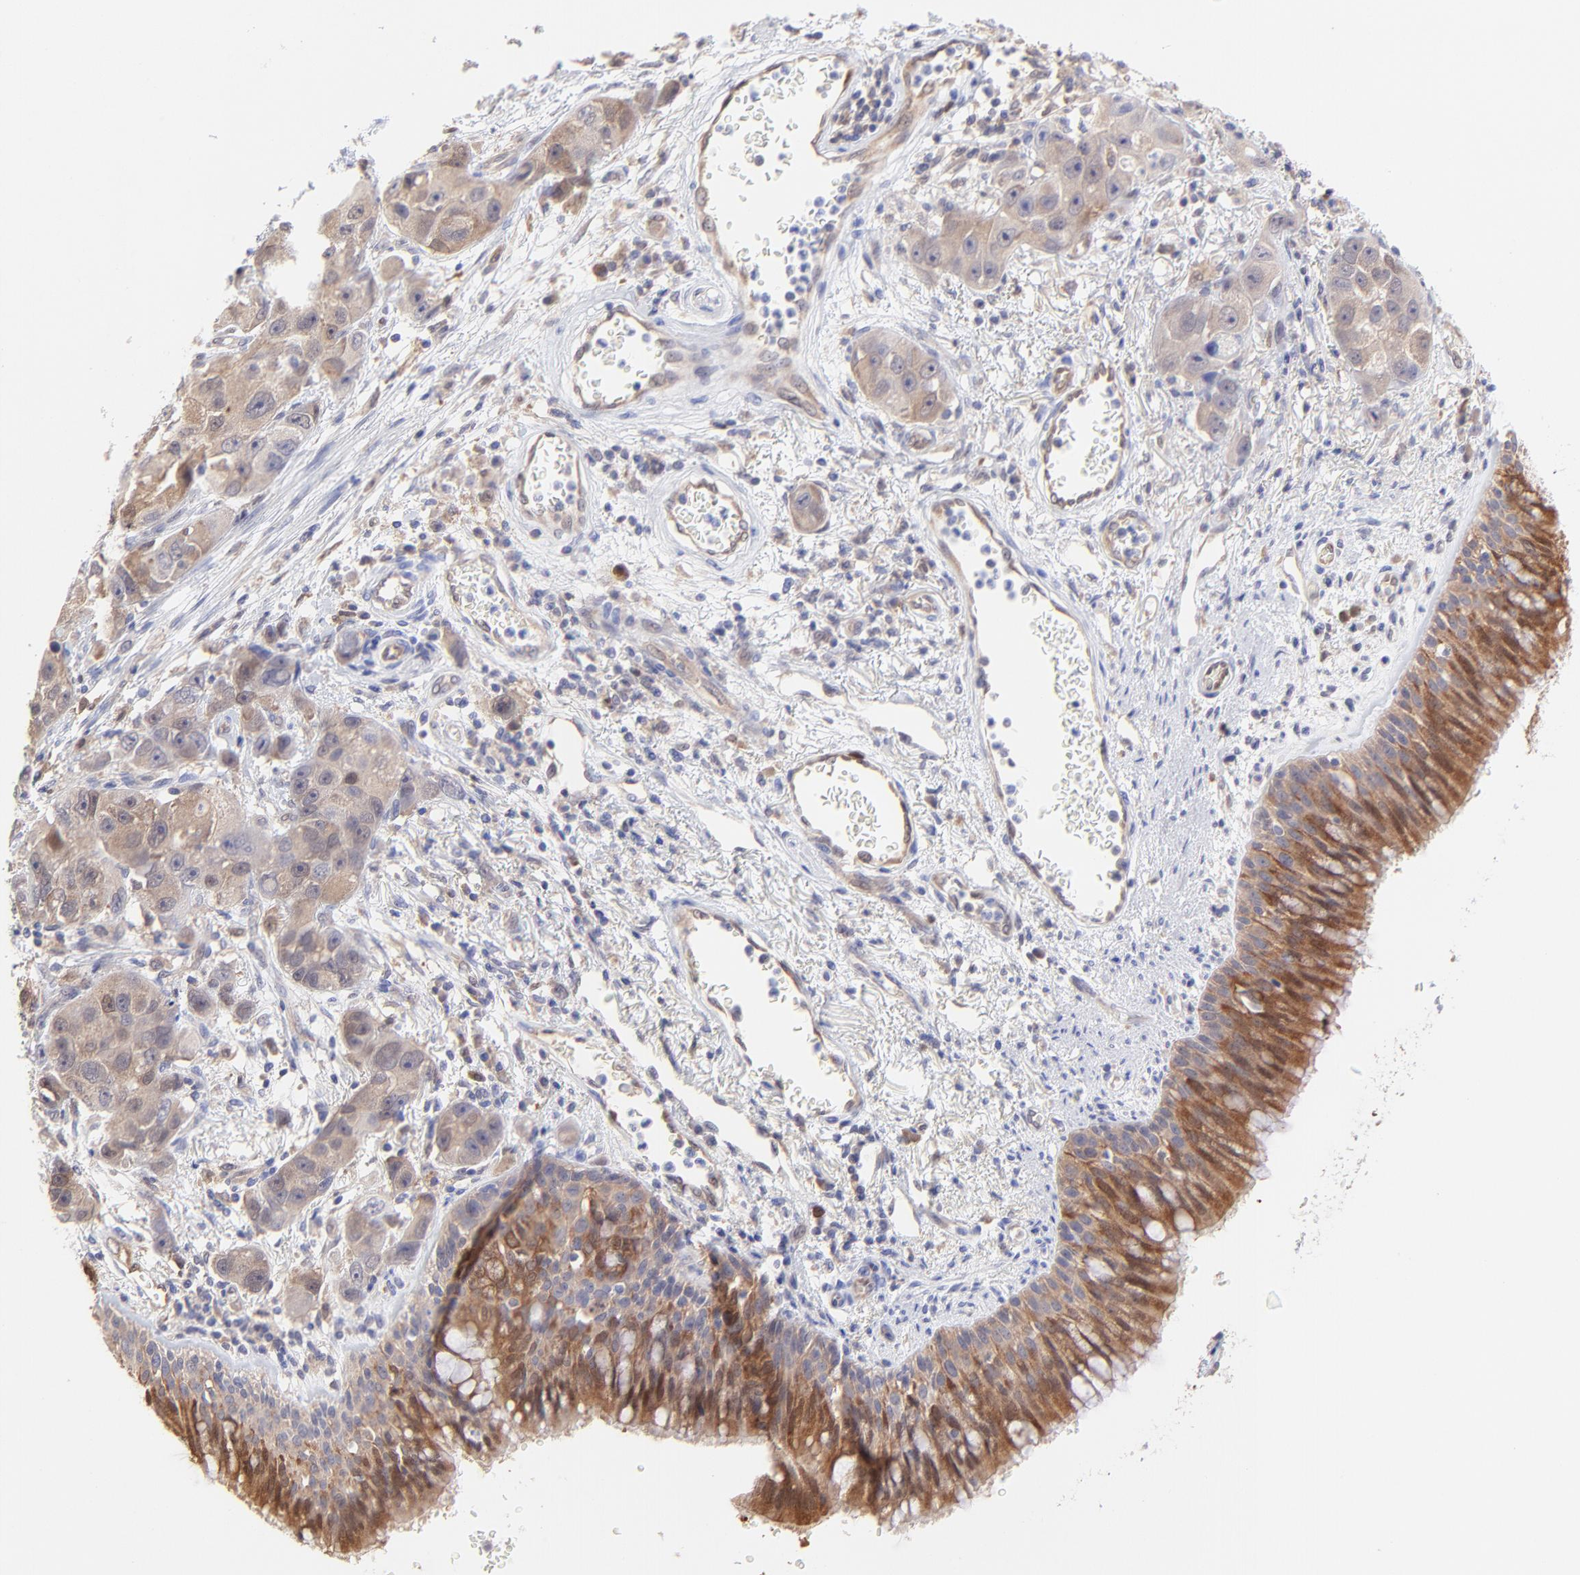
{"staining": {"intensity": "moderate", "quantity": "25%-75%", "location": "cytoplasmic/membranous,nuclear"}, "tissue": "bronchus", "cell_type": "Respiratory epithelial cells", "image_type": "normal", "snomed": [{"axis": "morphology", "description": "Normal tissue, NOS"}, {"axis": "morphology", "description": "Adenocarcinoma, NOS"}, {"axis": "morphology", "description": "Adenocarcinoma, metastatic, NOS"}, {"axis": "topography", "description": "Lymph node"}, {"axis": "topography", "description": "Bronchus"}, {"axis": "topography", "description": "Lung"}], "caption": "The photomicrograph demonstrates a brown stain indicating the presence of a protein in the cytoplasmic/membranous,nuclear of respiratory epithelial cells in bronchus. The protein is stained brown, and the nuclei are stained in blue (DAB IHC with brightfield microscopy, high magnification).", "gene": "HYAL1", "patient": {"sex": "female", "age": 54}}